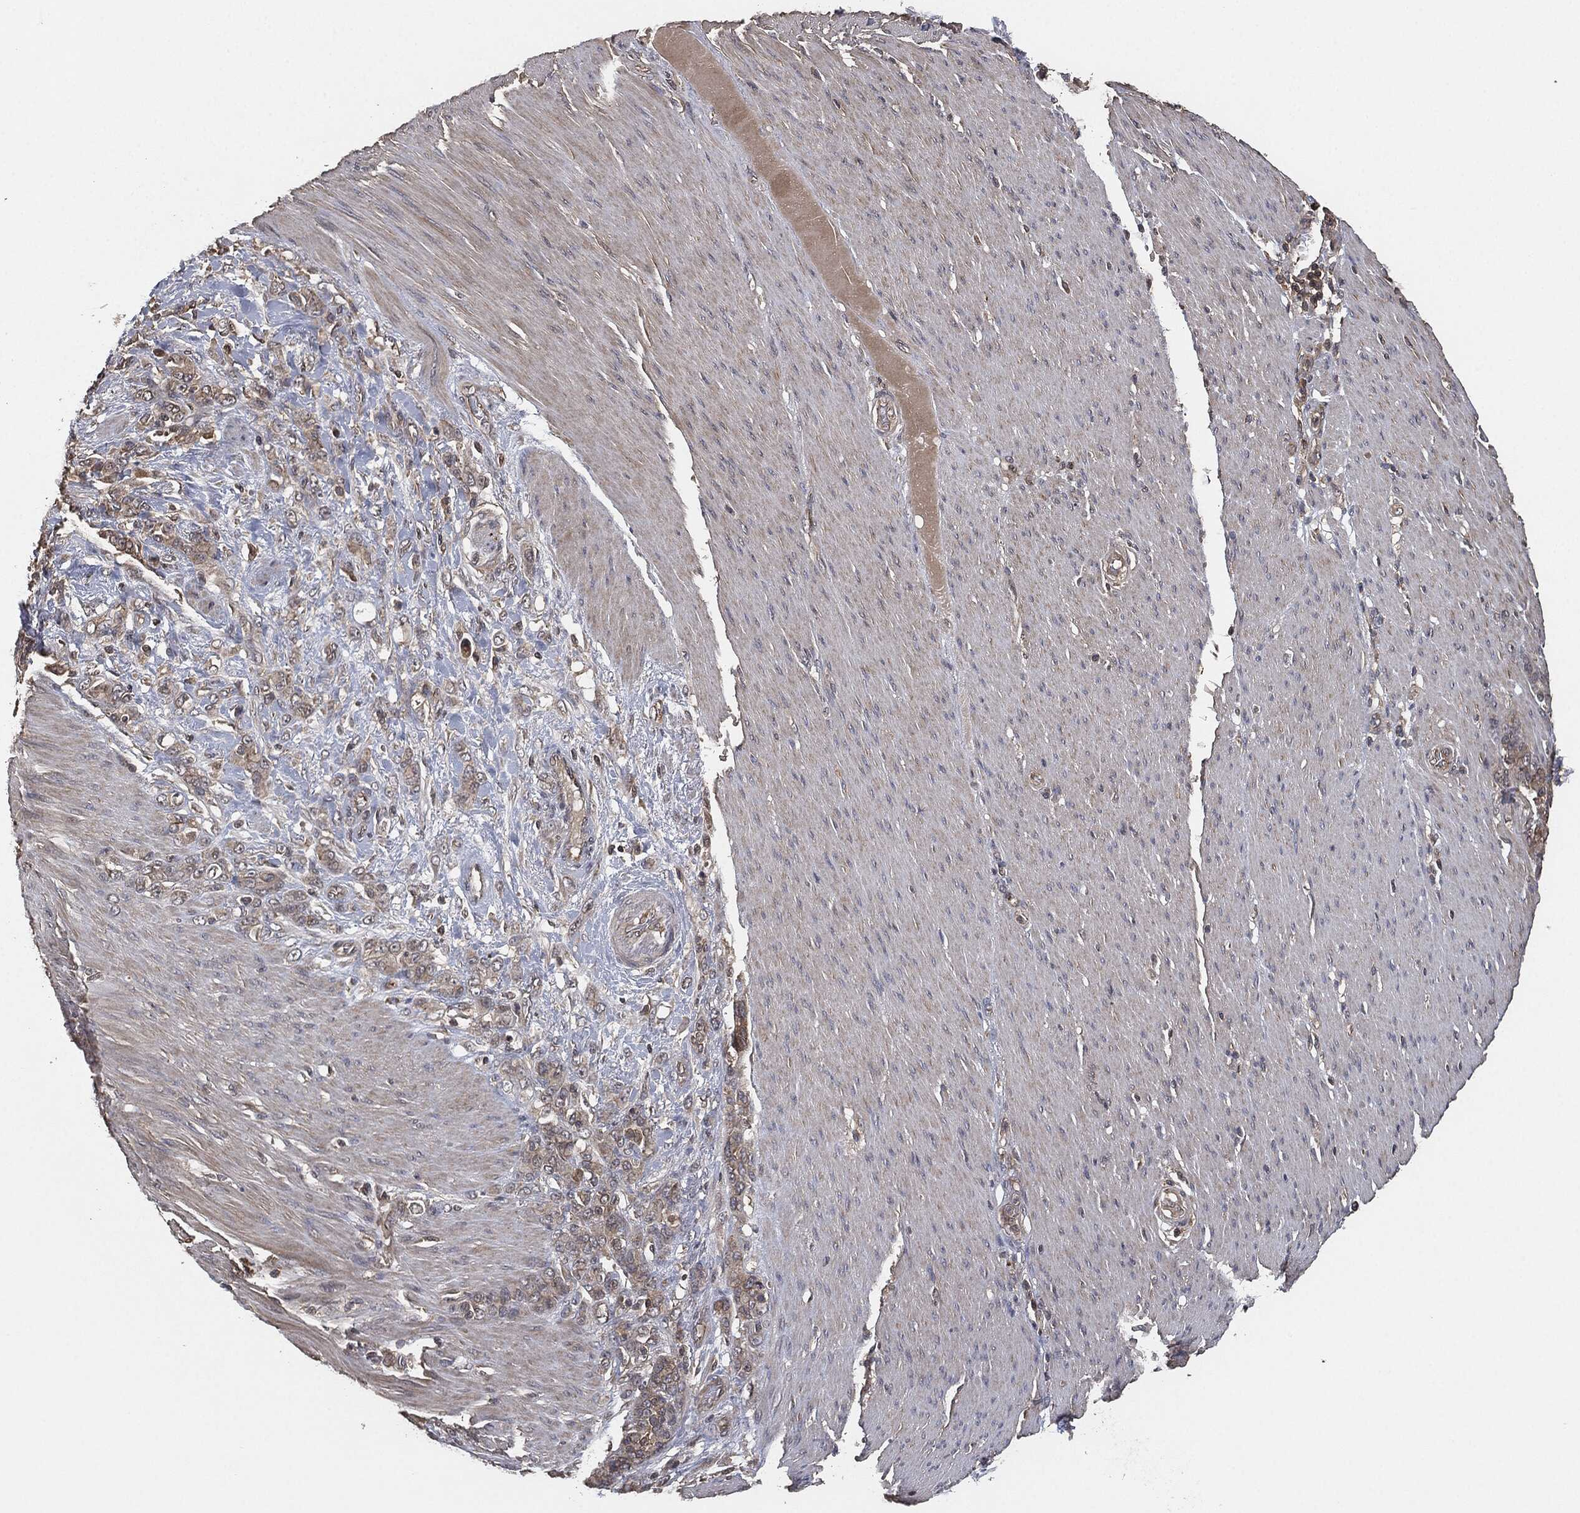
{"staining": {"intensity": "weak", "quantity": "25%-75%", "location": "cytoplasmic/membranous"}, "tissue": "stomach cancer", "cell_type": "Tumor cells", "image_type": "cancer", "snomed": [{"axis": "morphology", "description": "Normal tissue, NOS"}, {"axis": "morphology", "description": "Adenocarcinoma, NOS"}, {"axis": "topography", "description": "Stomach"}], "caption": "Immunohistochemical staining of human stomach cancer displays weak cytoplasmic/membranous protein staining in approximately 25%-75% of tumor cells. The protein is shown in brown color, while the nuclei are stained blue.", "gene": "ERBIN", "patient": {"sex": "female", "age": 79}}